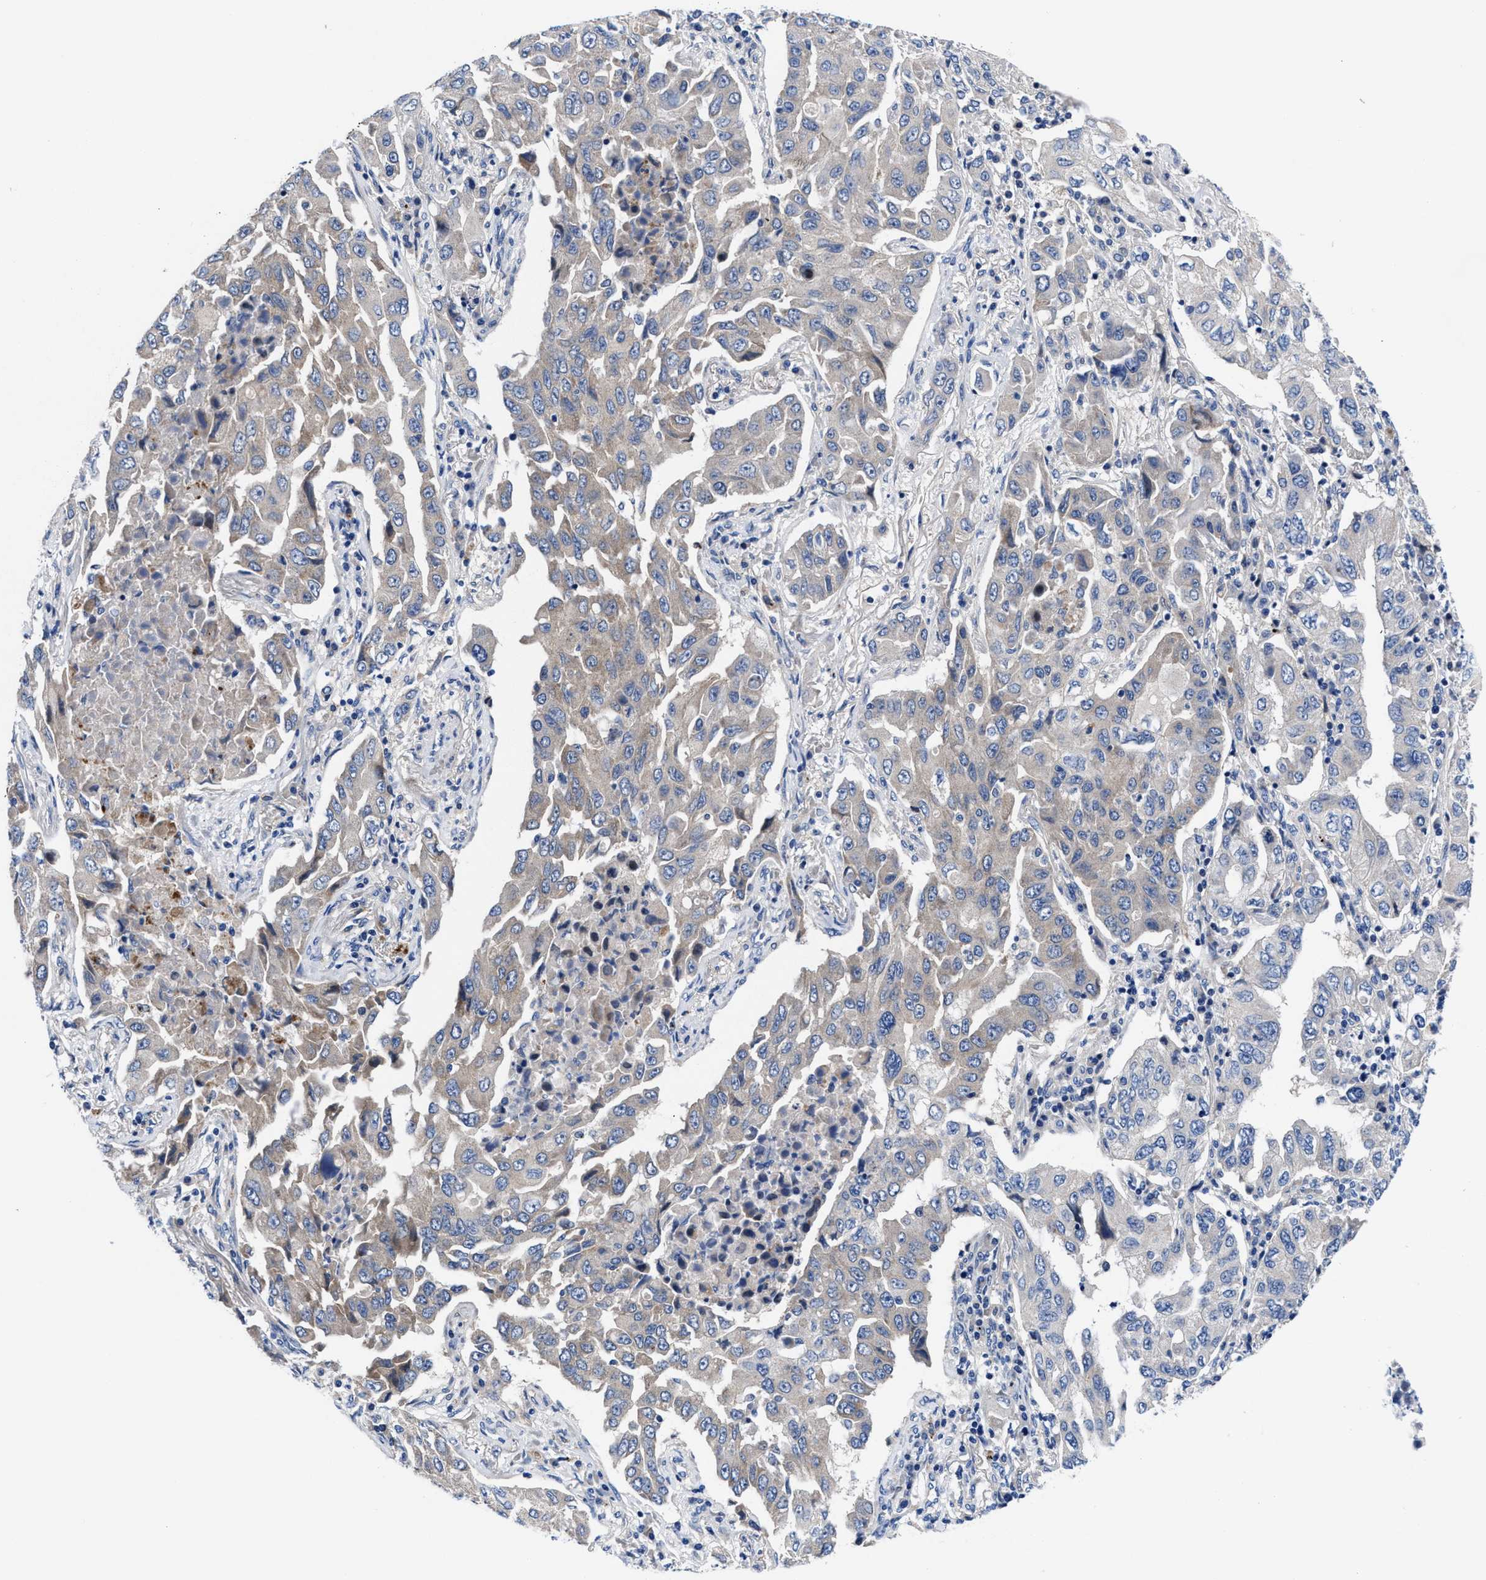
{"staining": {"intensity": "weak", "quantity": "<25%", "location": "cytoplasmic/membranous"}, "tissue": "lung cancer", "cell_type": "Tumor cells", "image_type": "cancer", "snomed": [{"axis": "morphology", "description": "Adenocarcinoma, NOS"}, {"axis": "topography", "description": "Lung"}], "caption": "Immunohistochemistry micrograph of lung cancer stained for a protein (brown), which demonstrates no staining in tumor cells.", "gene": "DHRS13", "patient": {"sex": "female", "age": 65}}